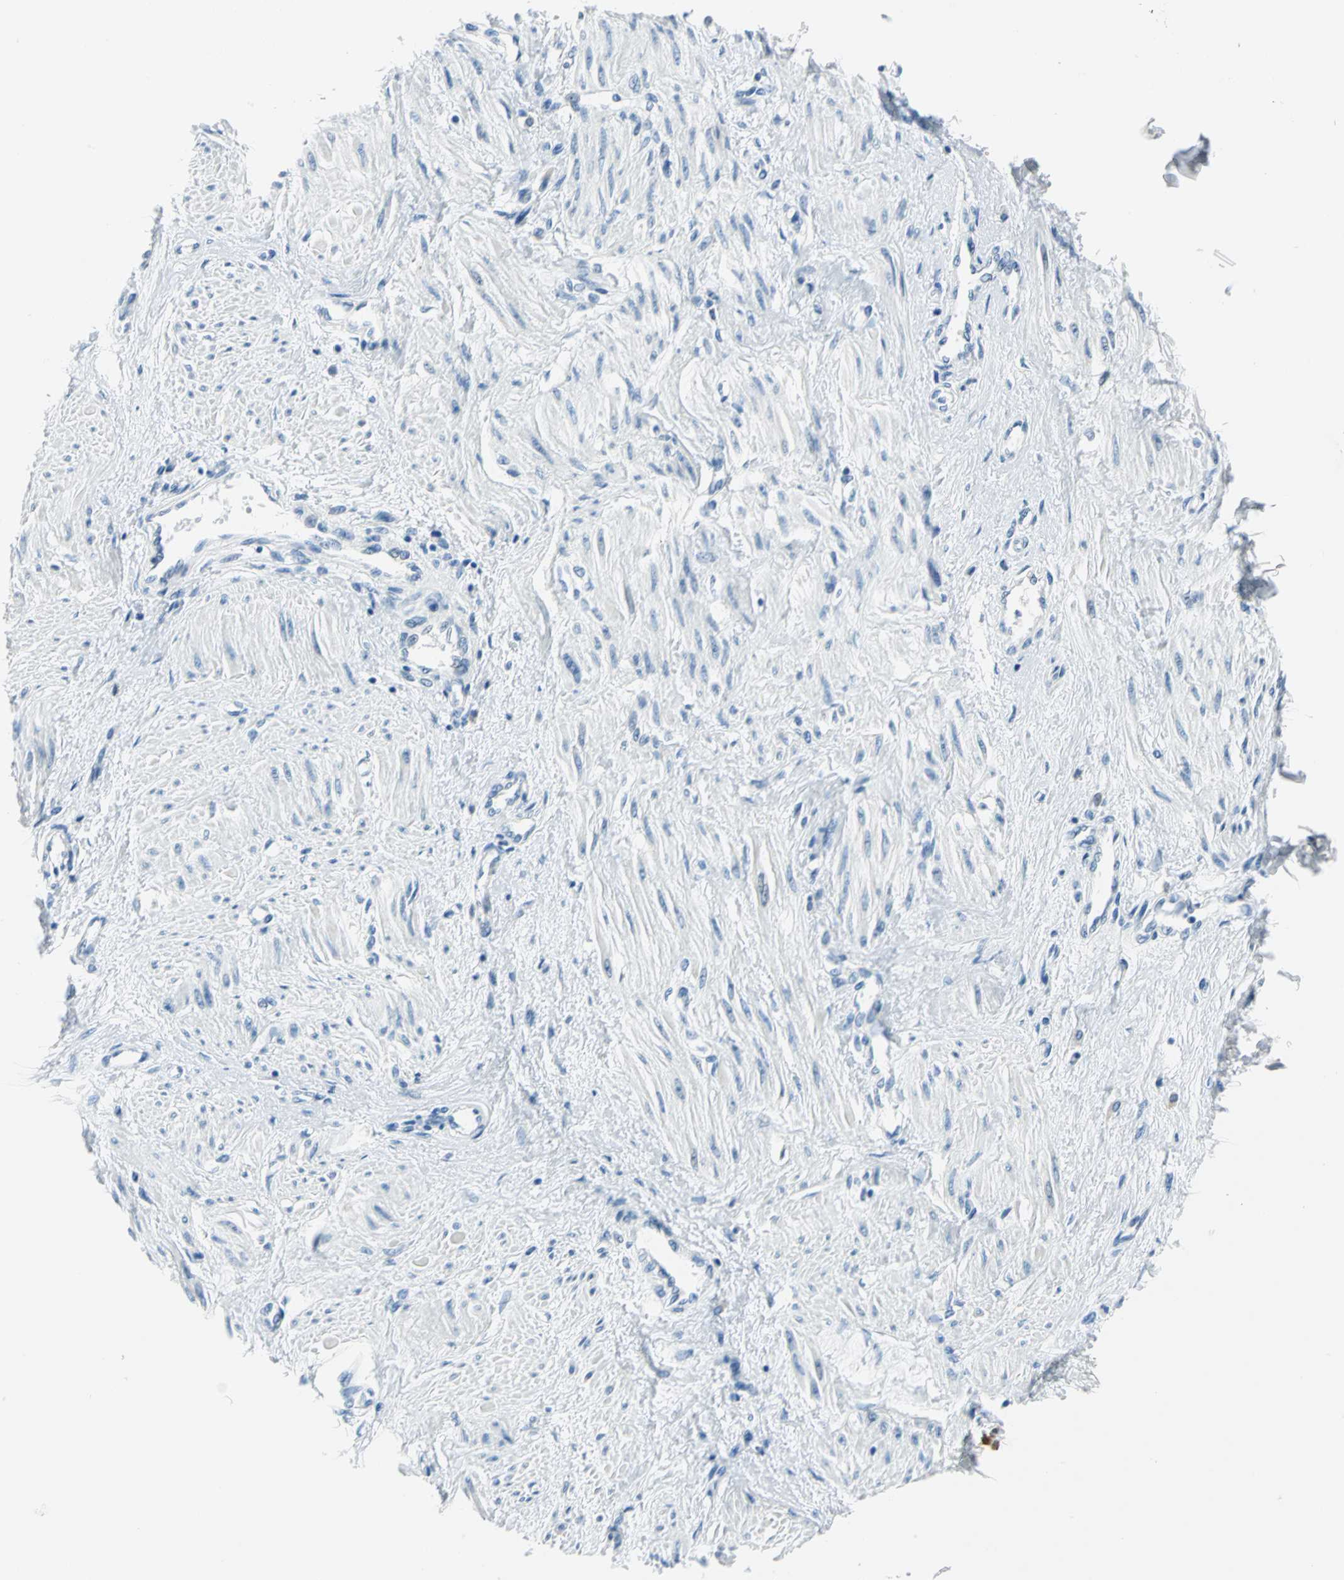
{"staining": {"intensity": "negative", "quantity": "none", "location": "none"}, "tissue": "smooth muscle", "cell_type": "Smooth muscle cells", "image_type": "normal", "snomed": [{"axis": "morphology", "description": "Normal tissue, NOS"}, {"axis": "topography", "description": "Smooth muscle"}, {"axis": "topography", "description": "Uterus"}], "caption": "DAB (3,3'-diaminobenzidine) immunohistochemical staining of unremarkable smooth muscle demonstrates no significant expression in smooth muscle cells. (DAB (3,3'-diaminobenzidine) immunohistochemistry (IHC), high magnification).", "gene": "AKR1A1", "patient": {"sex": "female", "age": 39}}